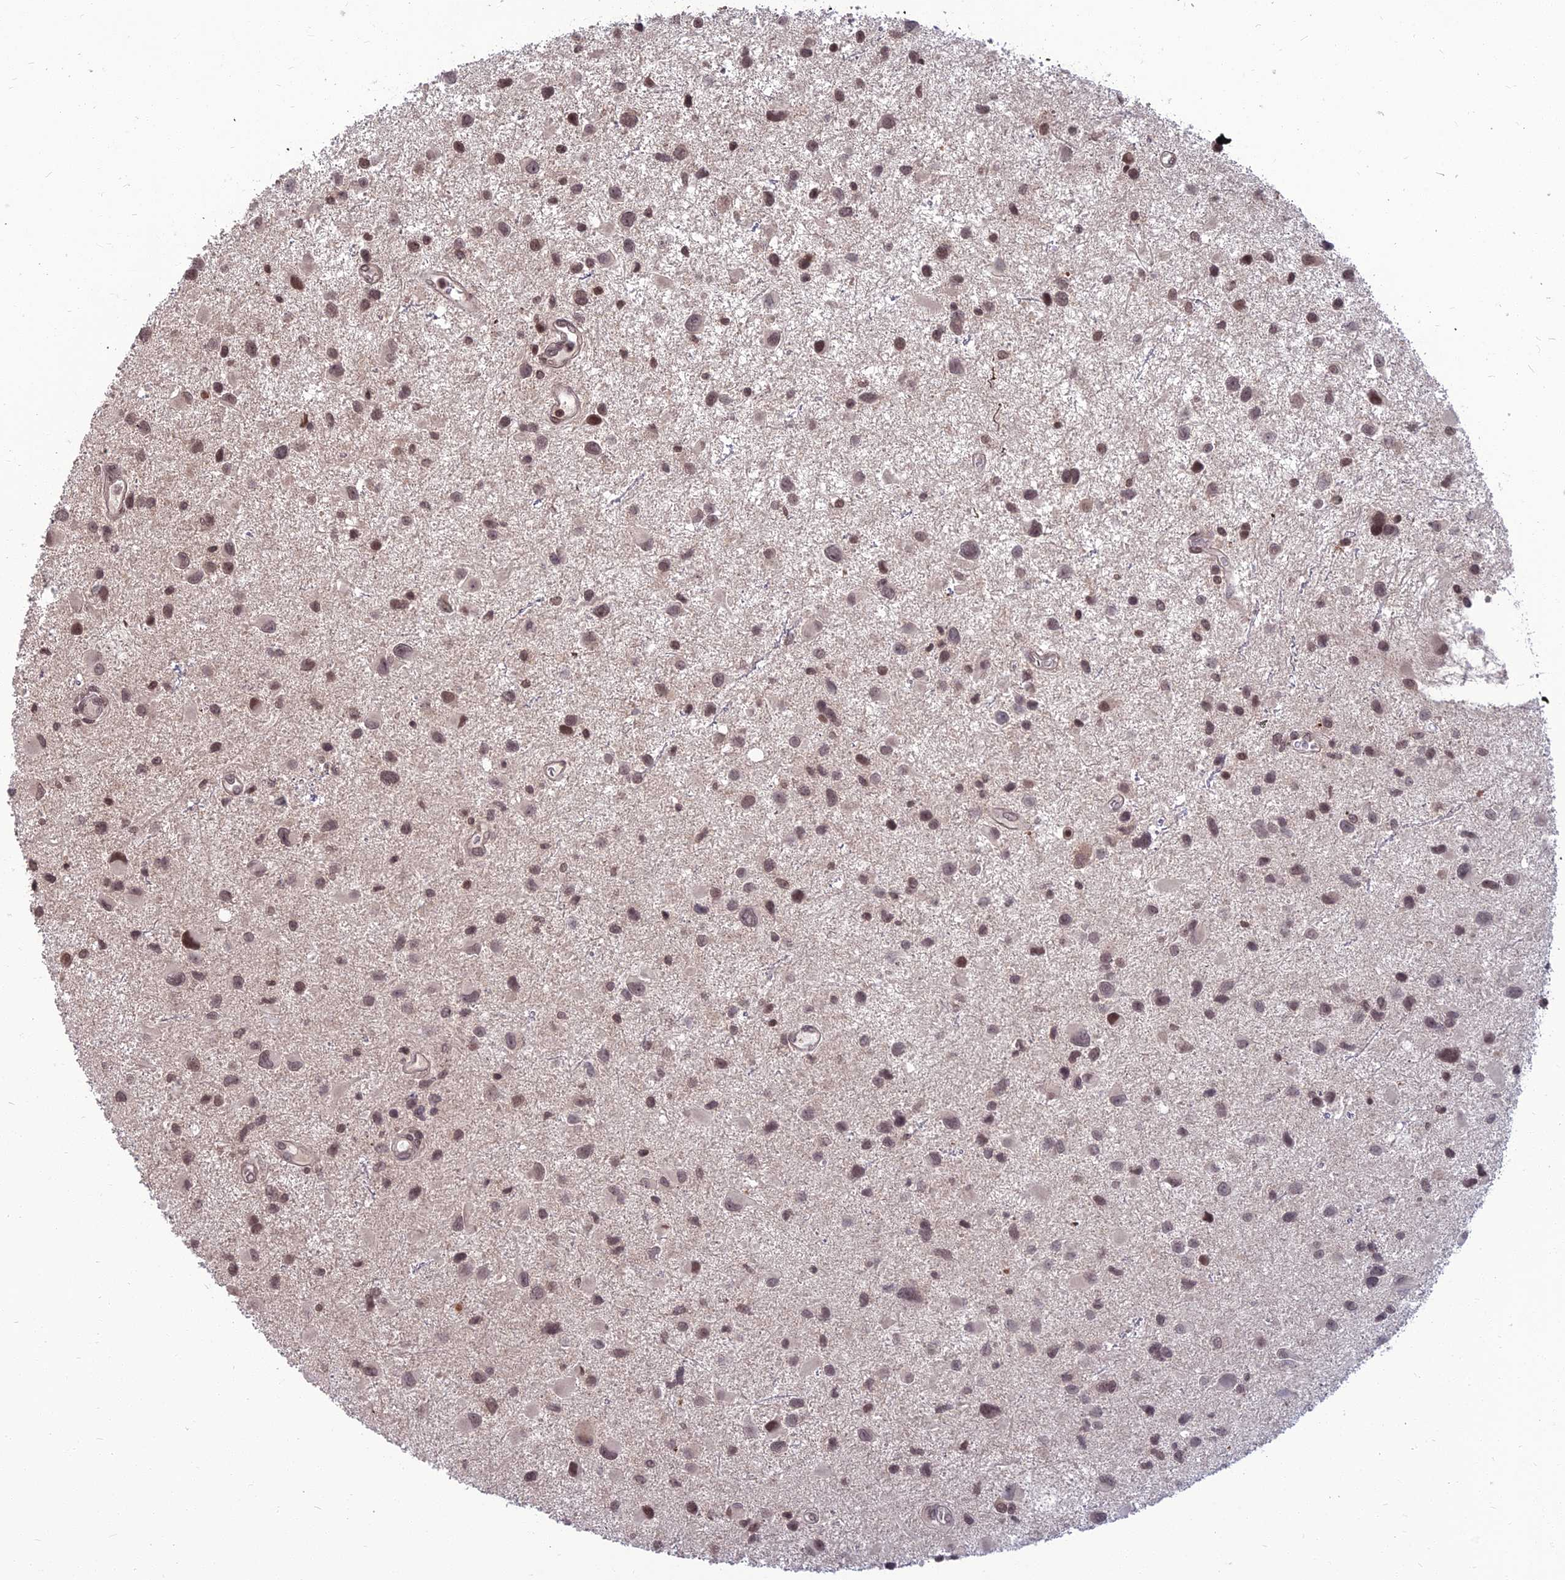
{"staining": {"intensity": "moderate", "quantity": ">75%", "location": "nuclear"}, "tissue": "glioma", "cell_type": "Tumor cells", "image_type": "cancer", "snomed": [{"axis": "morphology", "description": "Glioma, malignant, Low grade"}, {"axis": "topography", "description": "Brain"}], "caption": "A brown stain shows moderate nuclear positivity of a protein in human glioma tumor cells. (IHC, brightfield microscopy, high magnification).", "gene": "OPA3", "patient": {"sex": "female", "age": 32}}